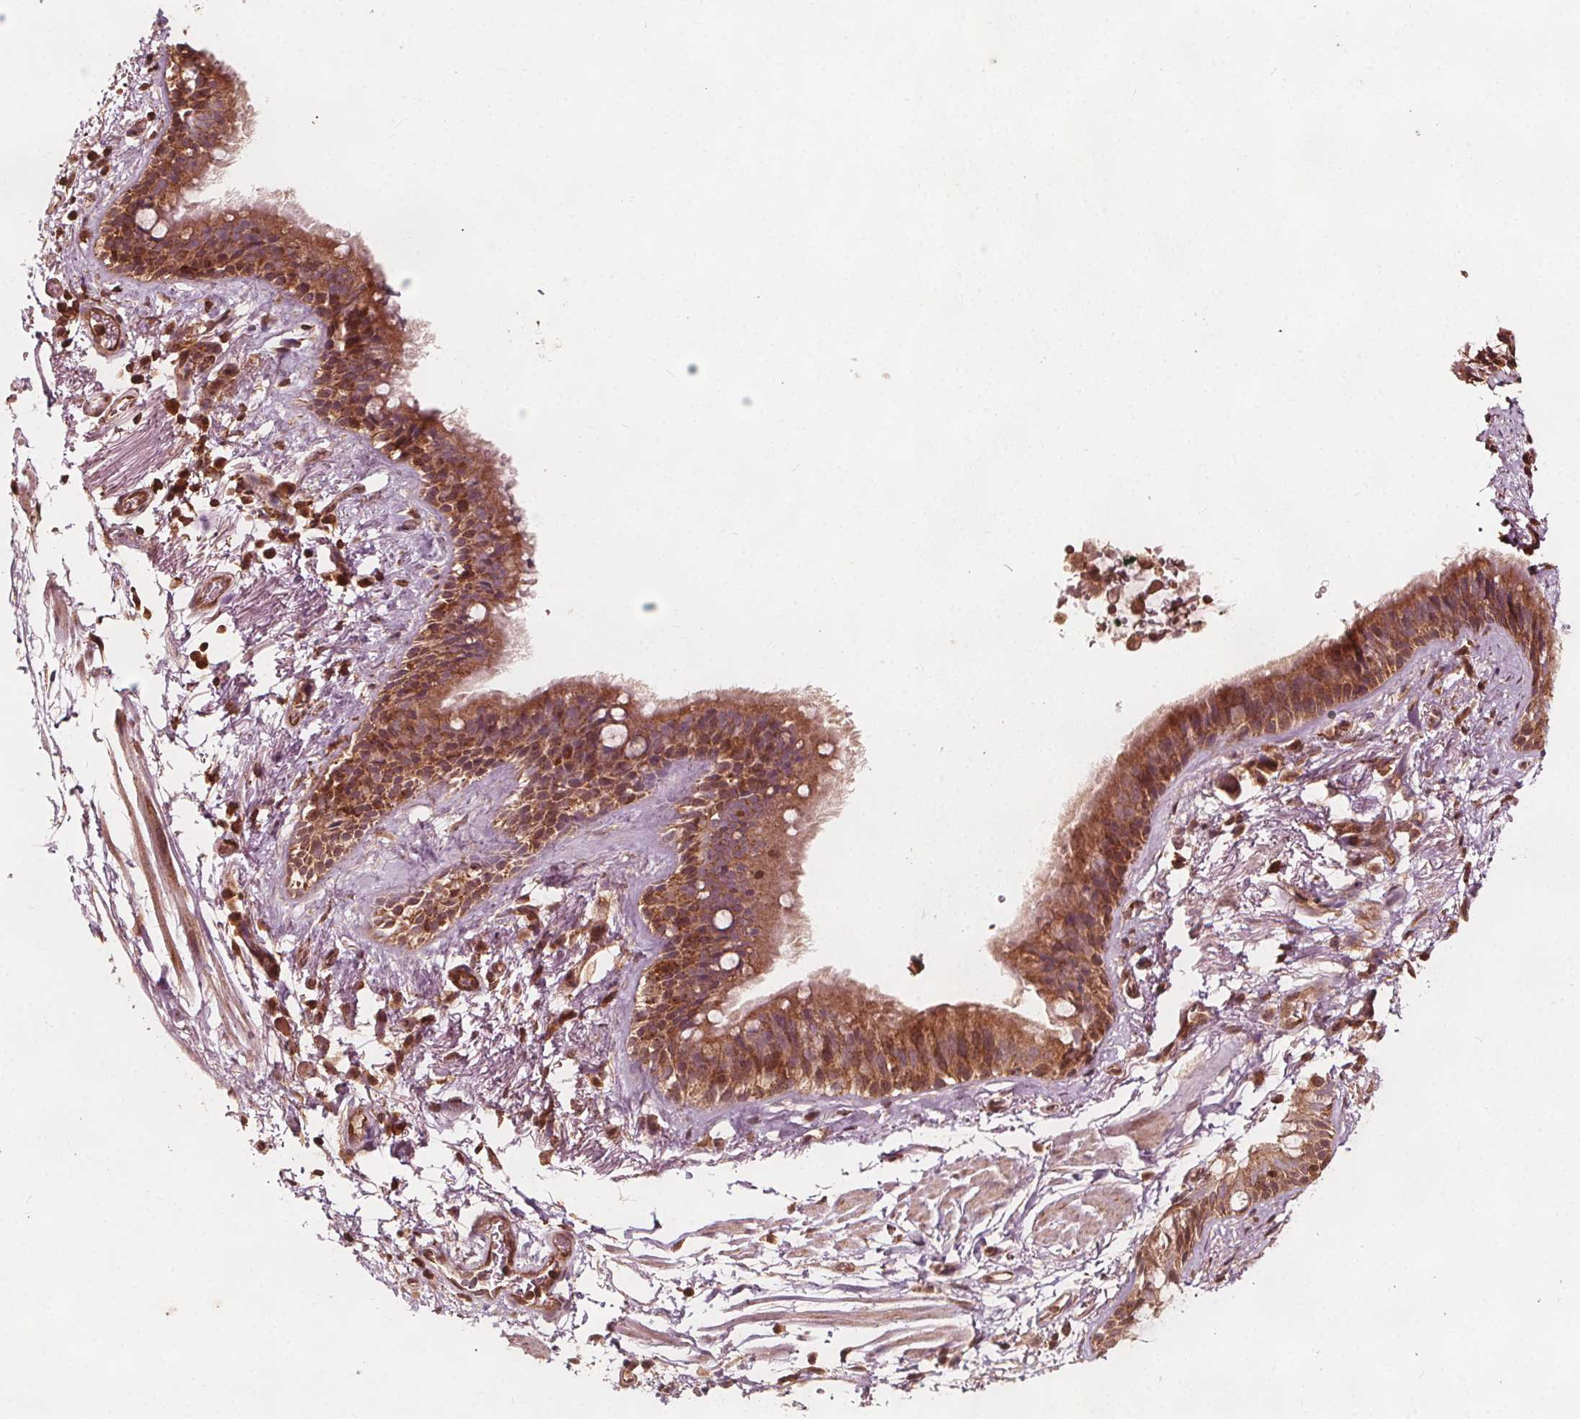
{"staining": {"intensity": "moderate", "quantity": ">75%", "location": "cytoplasmic/membranous,nuclear"}, "tissue": "bronchus", "cell_type": "Respiratory epithelial cells", "image_type": "normal", "snomed": [{"axis": "morphology", "description": "Normal tissue, NOS"}, {"axis": "topography", "description": "Cartilage tissue"}, {"axis": "topography", "description": "Bronchus"}], "caption": "Immunohistochemistry staining of normal bronchus, which reveals medium levels of moderate cytoplasmic/membranous,nuclear positivity in about >75% of respiratory epithelial cells indicating moderate cytoplasmic/membranous,nuclear protein expression. The staining was performed using DAB (brown) for protein detection and nuclei were counterstained in hematoxylin (blue).", "gene": "AIP", "patient": {"sex": "male", "age": 58}}